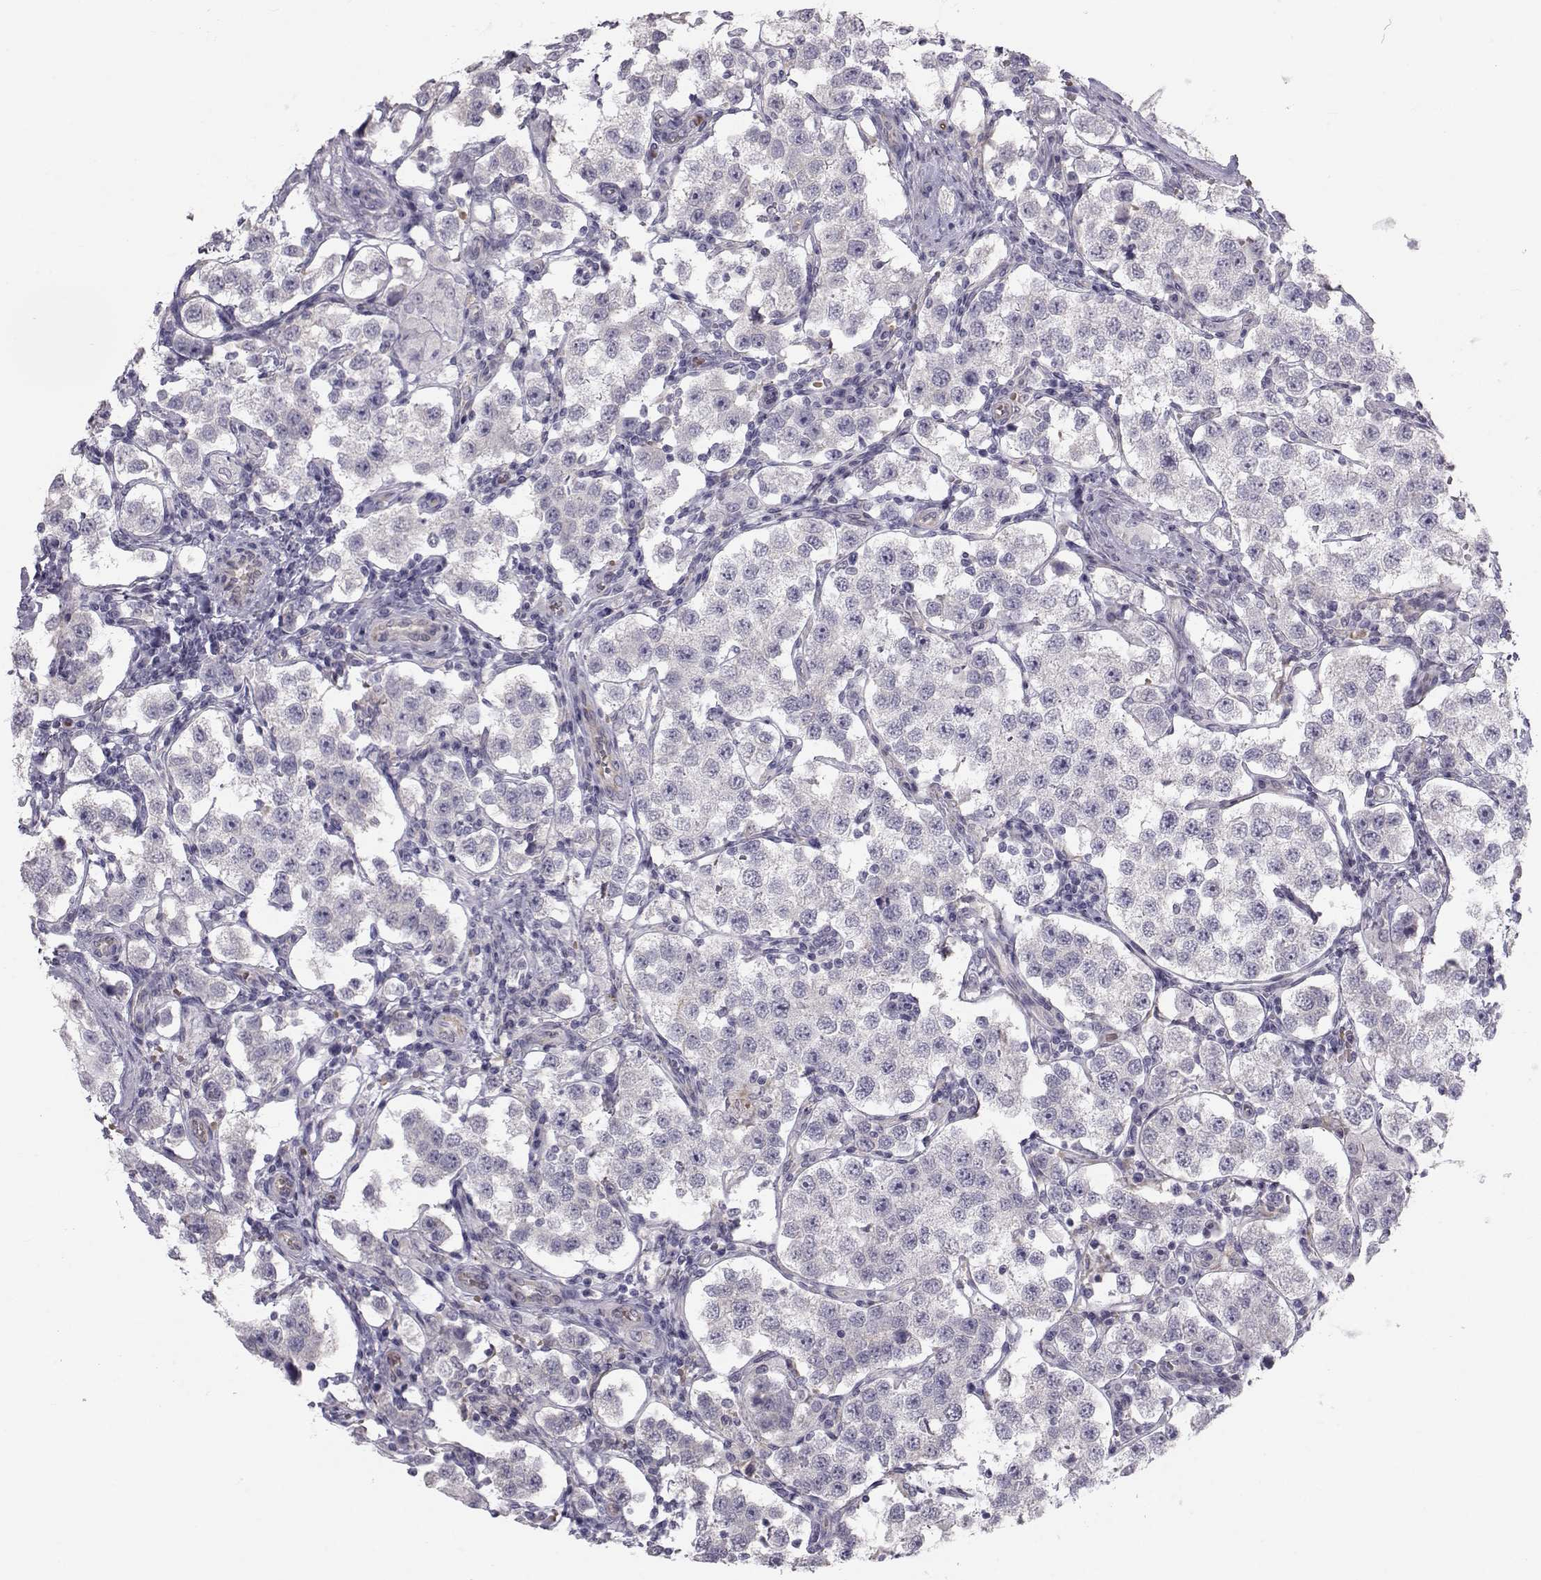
{"staining": {"intensity": "negative", "quantity": "none", "location": "none"}, "tissue": "testis cancer", "cell_type": "Tumor cells", "image_type": "cancer", "snomed": [{"axis": "morphology", "description": "Seminoma, NOS"}, {"axis": "topography", "description": "Testis"}], "caption": "DAB (3,3'-diaminobenzidine) immunohistochemical staining of seminoma (testis) exhibits no significant expression in tumor cells.", "gene": "GARIN3", "patient": {"sex": "male", "age": 37}}